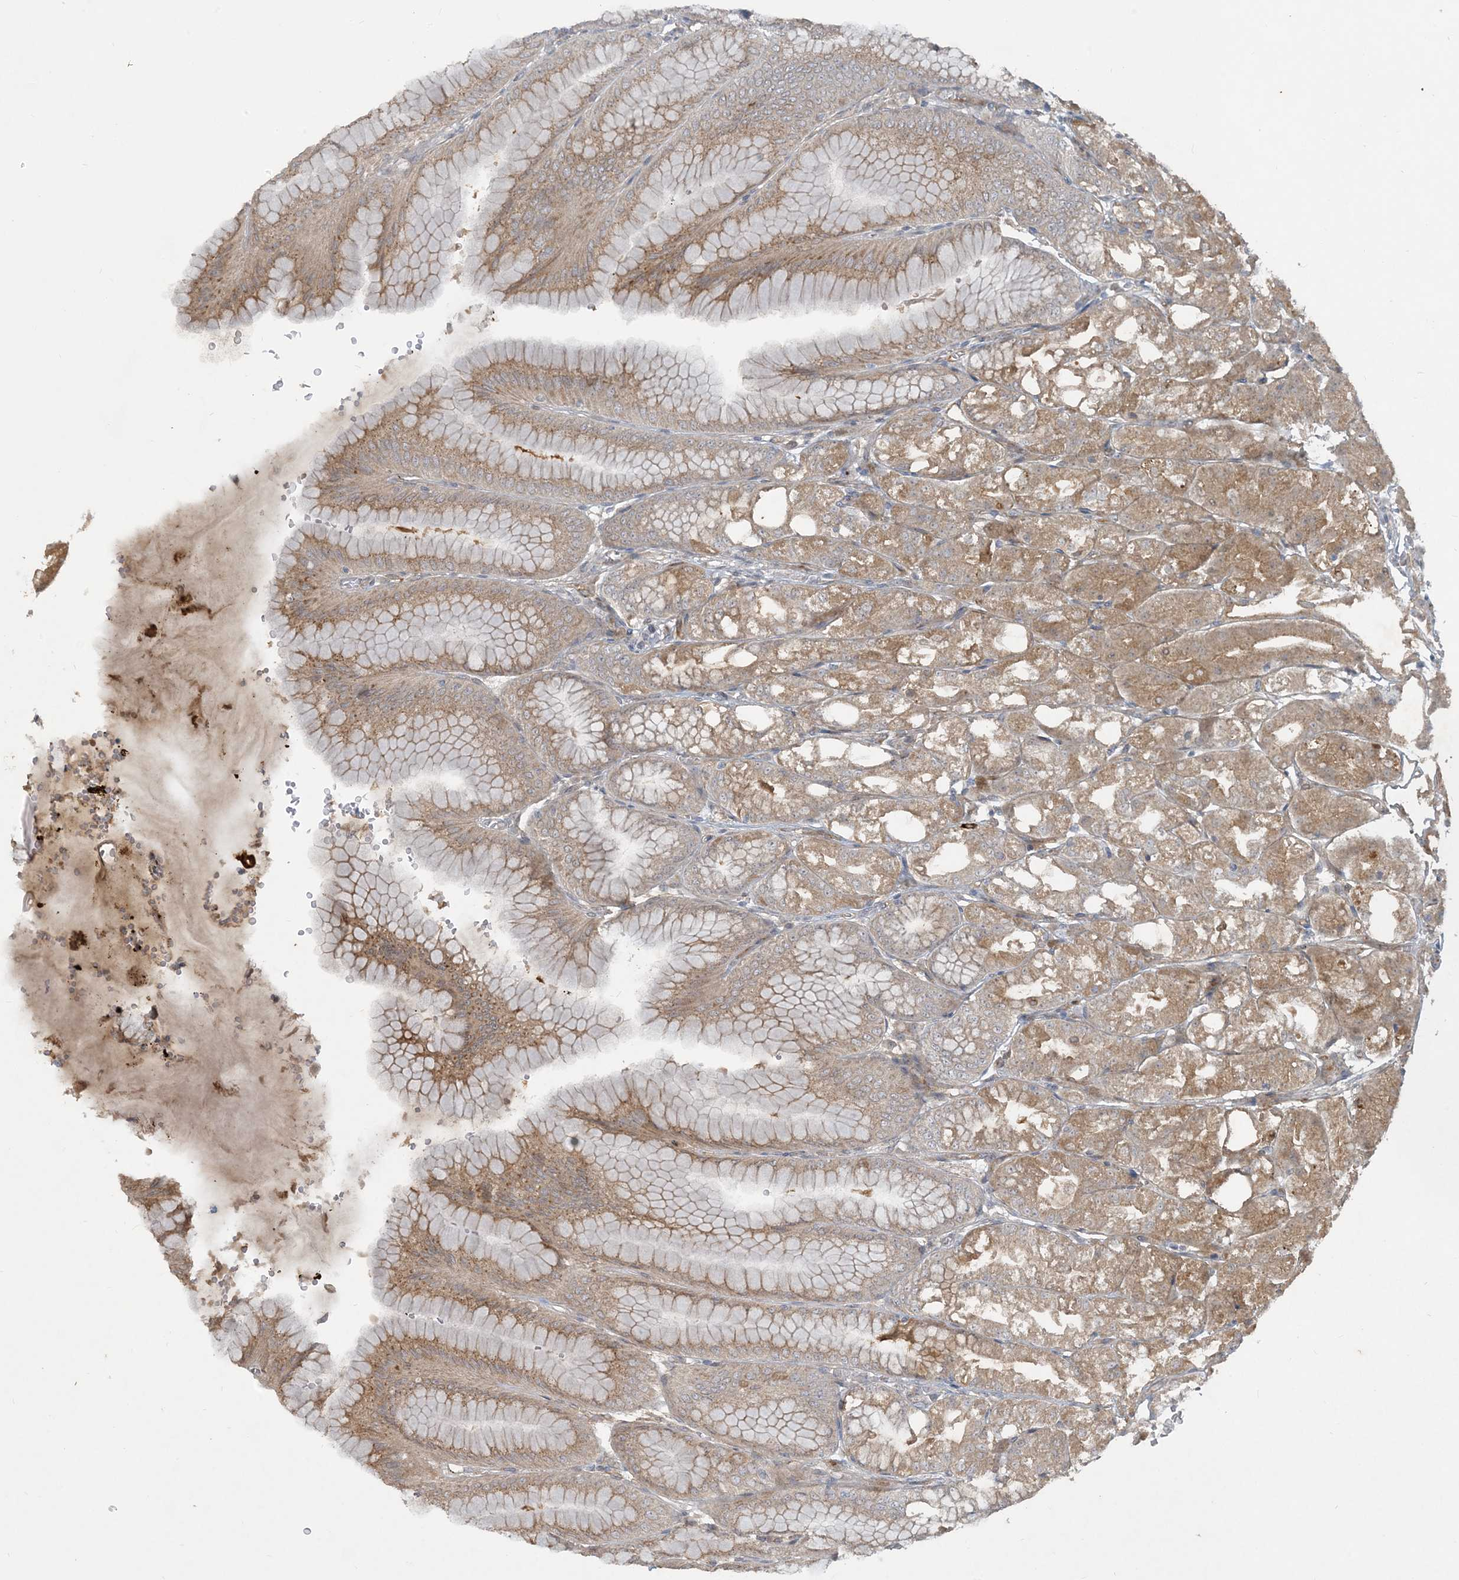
{"staining": {"intensity": "moderate", "quantity": "25%-75%", "location": "cytoplasmic/membranous"}, "tissue": "stomach", "cell_type": "Glandular cells", "image_type": "normal", "snomed": [{"axis": "morphology", "description": "Normal tissue, NOS"}, {"axis": "topography", "description": "Stomach, lower"}], "caption": "Moderate cytoplasmic/membranous staining is appreciated in about 25%-75% of glandular cells in benign stomach.", "gene": "CDS1", "patient": {"sex": "male", "age": 71}}